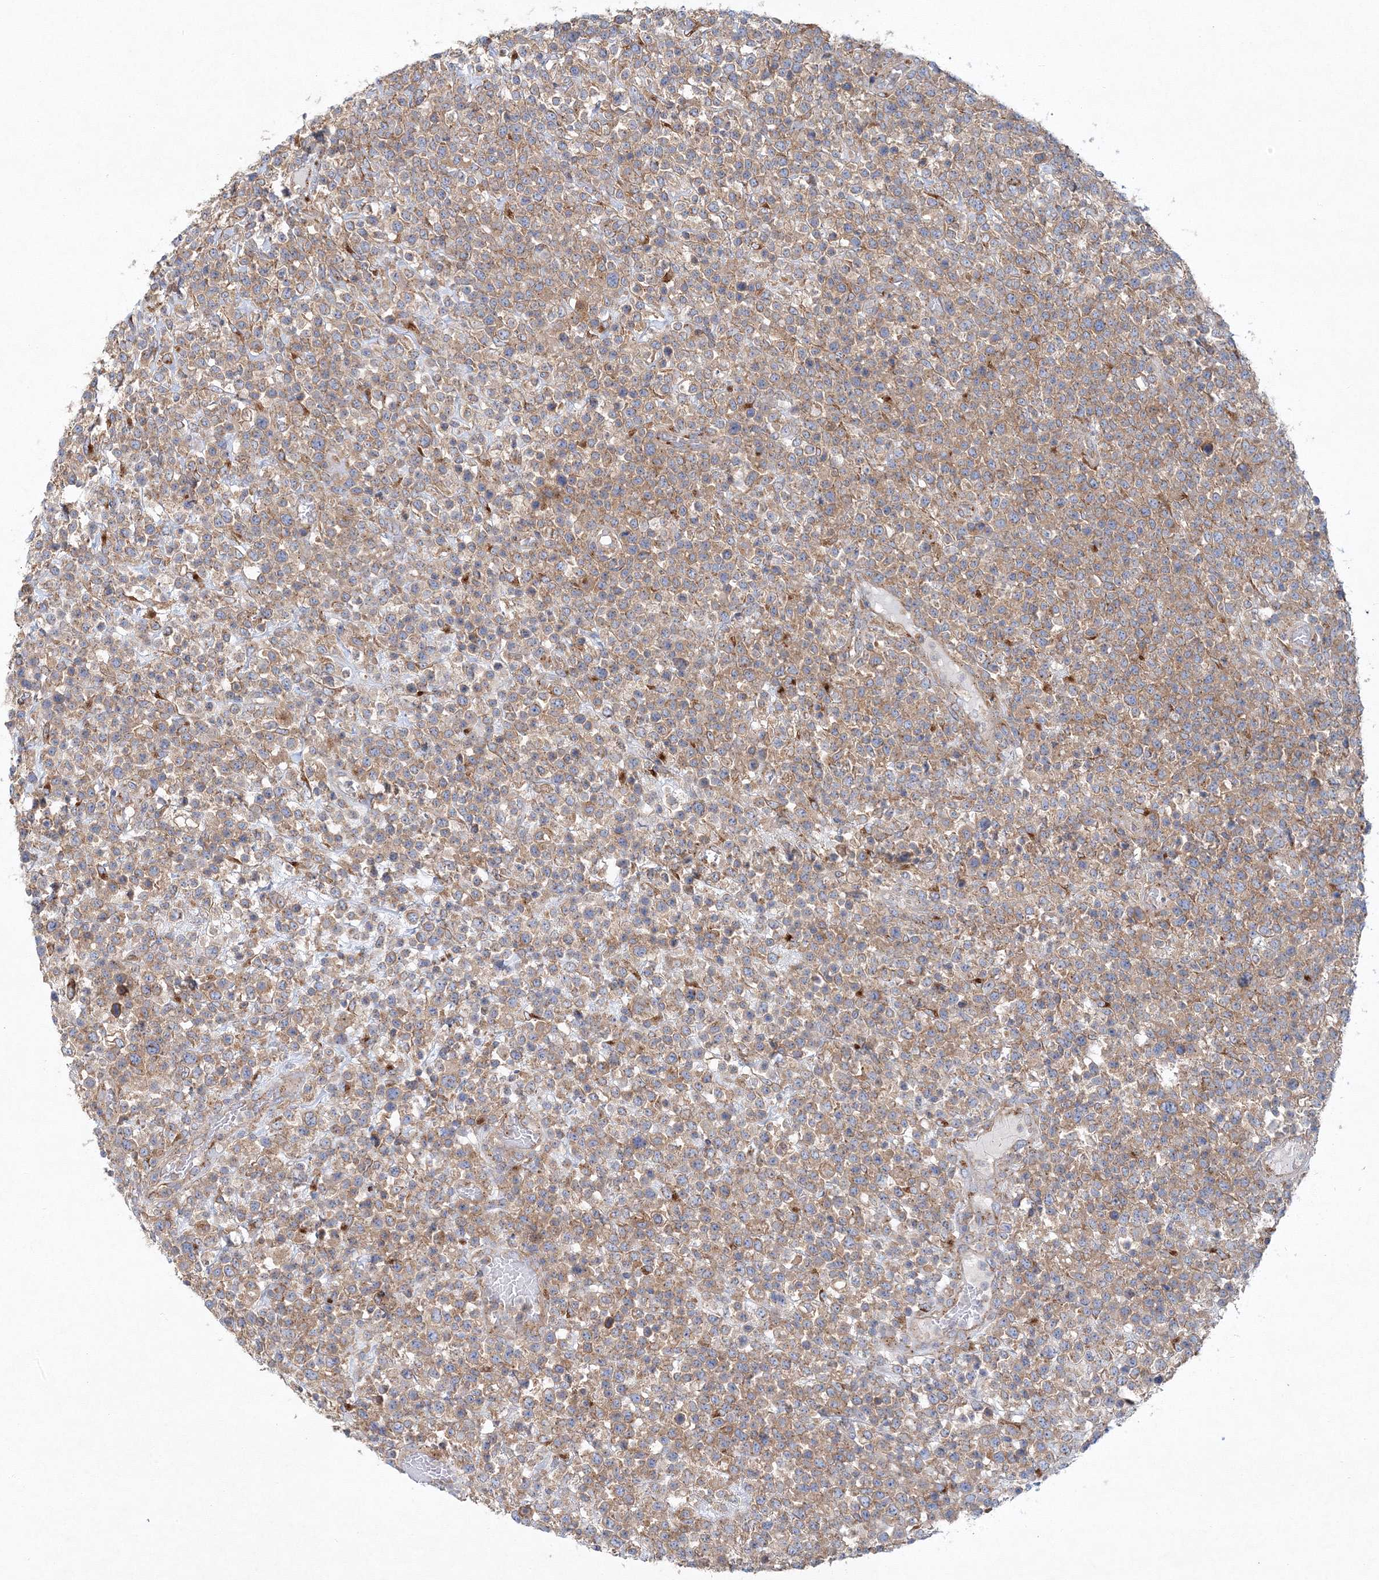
{"staining": {"intensity": "moderate", "quantity": ">75%", "location": "cytoplasmic/membranous"}, "tissue": "lymphoma", "cell_type": "Tumor cells", "image_type": "cancer", "snomed": [{"axis": "morphology", "description": "Malignant lymphoma, non-Hodgkin's type, High grade"}, {"axis": "topography", "description": "Colon"}], "caption": "Immunohistochemistry photomicrograph of lymphoma stained for a protein (brown), which exhibits medium levels of moderate cytoplasmic/membranous expression in about >75% of tumor cells.", "gene": "SEC23IP", "patient": {"sex": "female", "age": 53}}